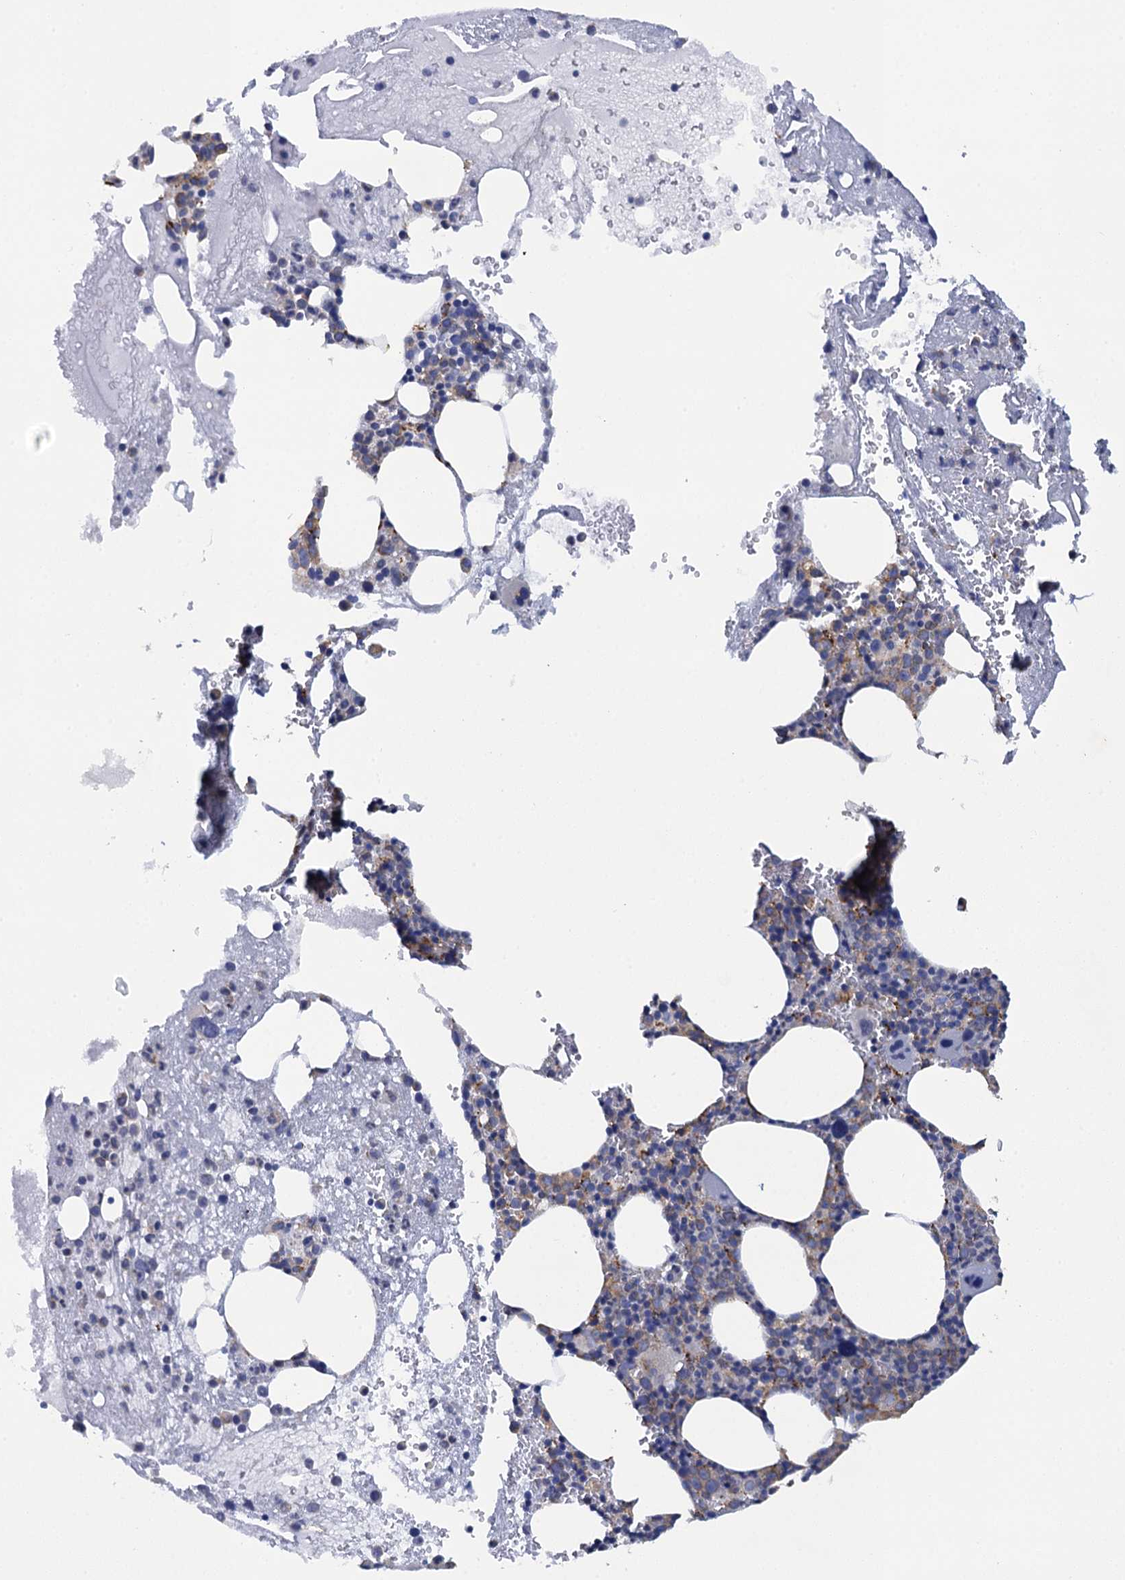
{"staining": {"intensity": "weak", "quantity": "<25%", "location": "cytoplasmic/membranous"}, "tissue": "bone marrow", "cell_type": "Hematopoietic cells", "image_type": "normal", "snomed": [{"axis": "morphology", "description": "Normal tissue, NOS"}, {"axis": "topography", "description": "Bone marrow"}], "caption": "The photomicrograph demonstrates no staining of hematopoietic cells in benign bone marrow.", "gene": "POGLUT3", "patient": {"sex": "male", "age": 61}}